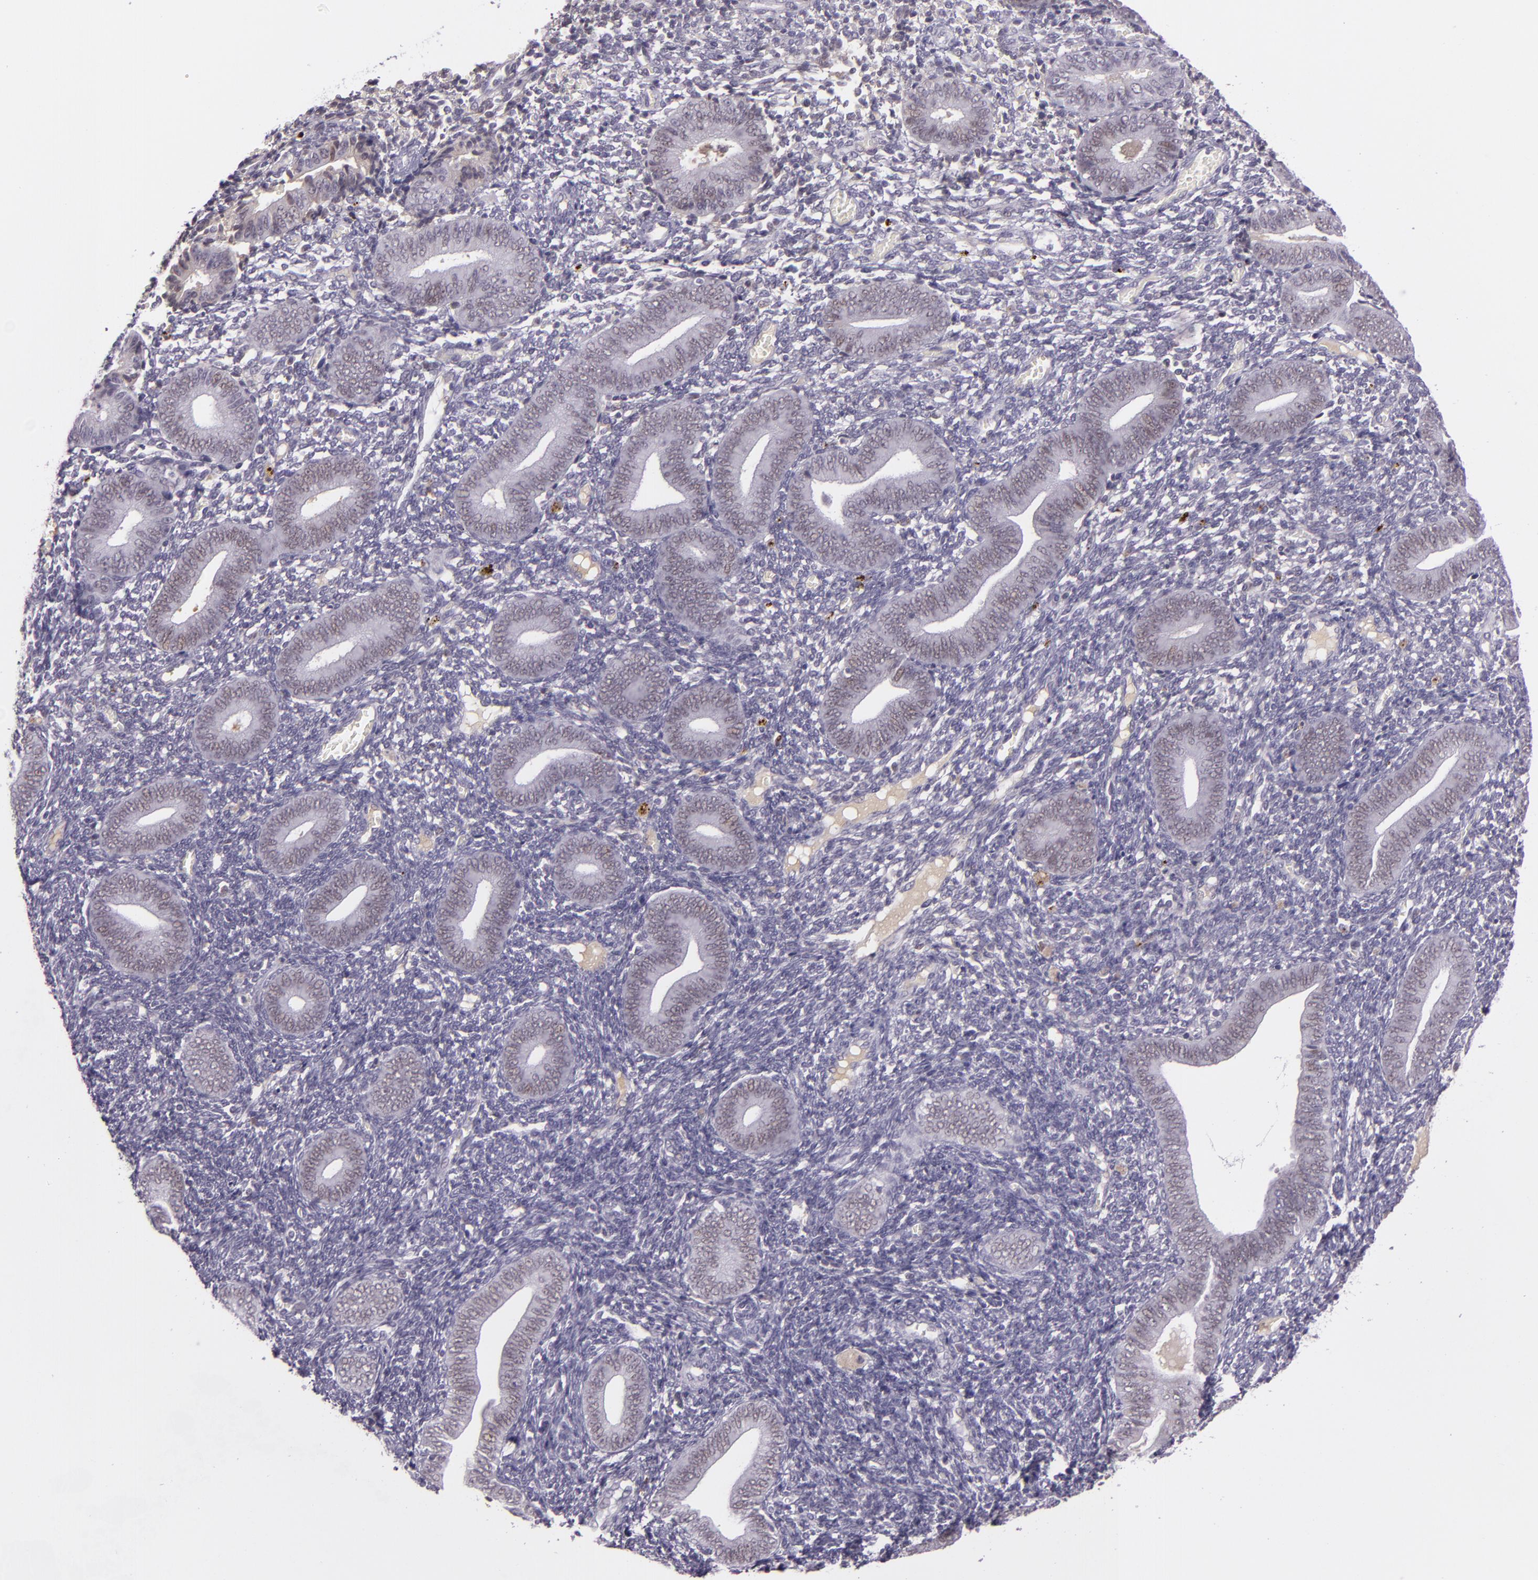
{"staining": {"intensity": "negative", "quantity": "none", "location": "none"}, "tissue": "endometrium", "cell_type": "Cells in endometrial stroma", "image_type": "normal", "snomed": [{"axis": "morphology", "description": "Normal tissue, NOS"}, {"axis": "topography", "description": "Uterus"}, {"axis": "topography", "description": "Endometrium"}], "caption": "This is a micrograph of IHC staining of benign endometrium, which shows no positivity in cells in endometrial stroma. Brightfield microscopy of immunohistochemistry stained with DAB (brown) and hematoxylin (blue), captured at high magnification.", "gene": "CHEK2", "patient": {"sex": "female", "age": 33}}